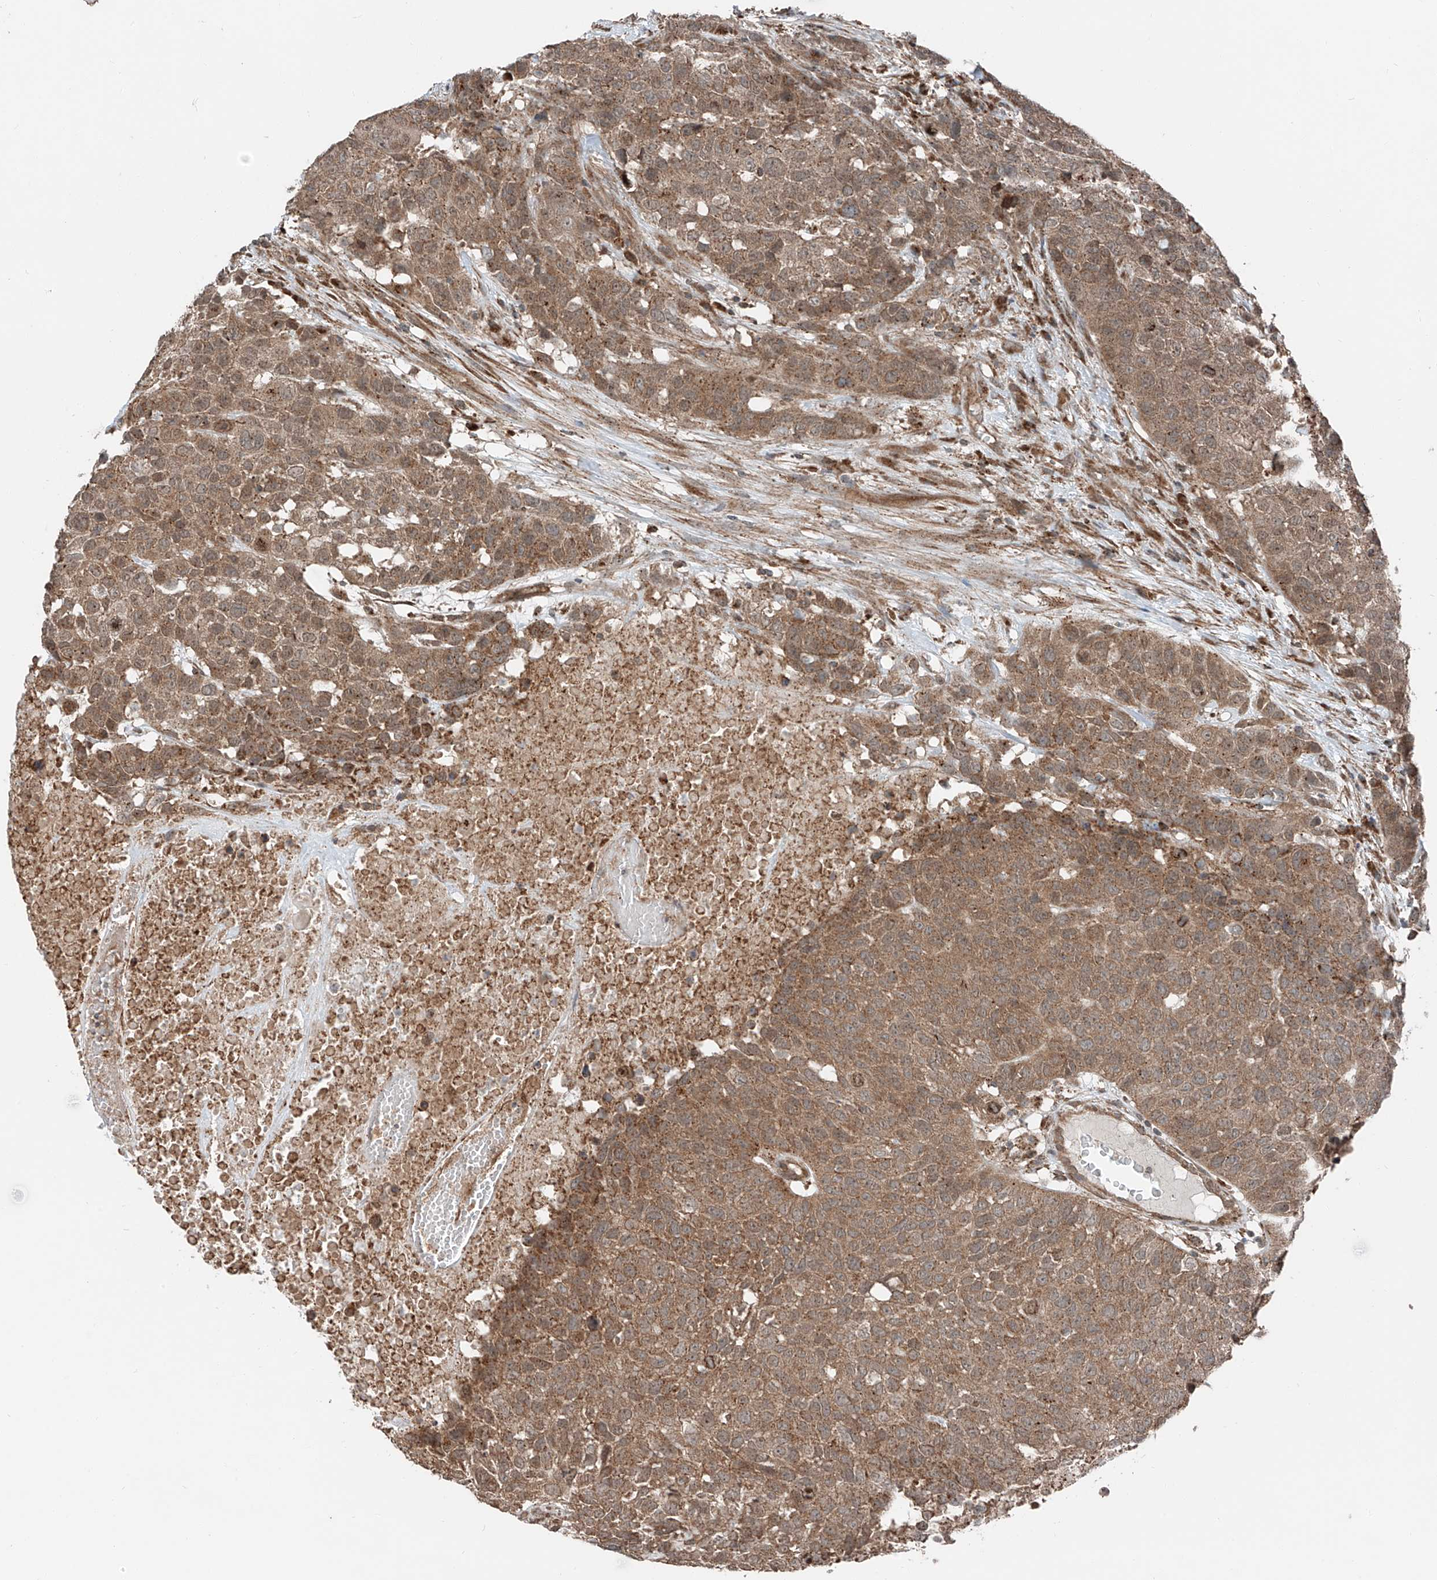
{"staining": {"intensity": "moderate", "quantity": ">75%", "location": "cytoplasmic/membranous"}, "tissue": "head and neck cancer", "cell_type": "Tumor cells", "image_type": "cancer", "snomed": [{"axis": "morphology", "description": "Squamous cell carcinoma, NOS"}, {"axis": "topography", "description": "Head-Neck"}], "caption": "Moderate cytoplasmic/membranous expression for a protein is appreciated in about >75% of tumor cells of head and neck cancer using immunohistochemistry.", "gene": "CEP162", "patient": {"sex": "male", "age": 66}}